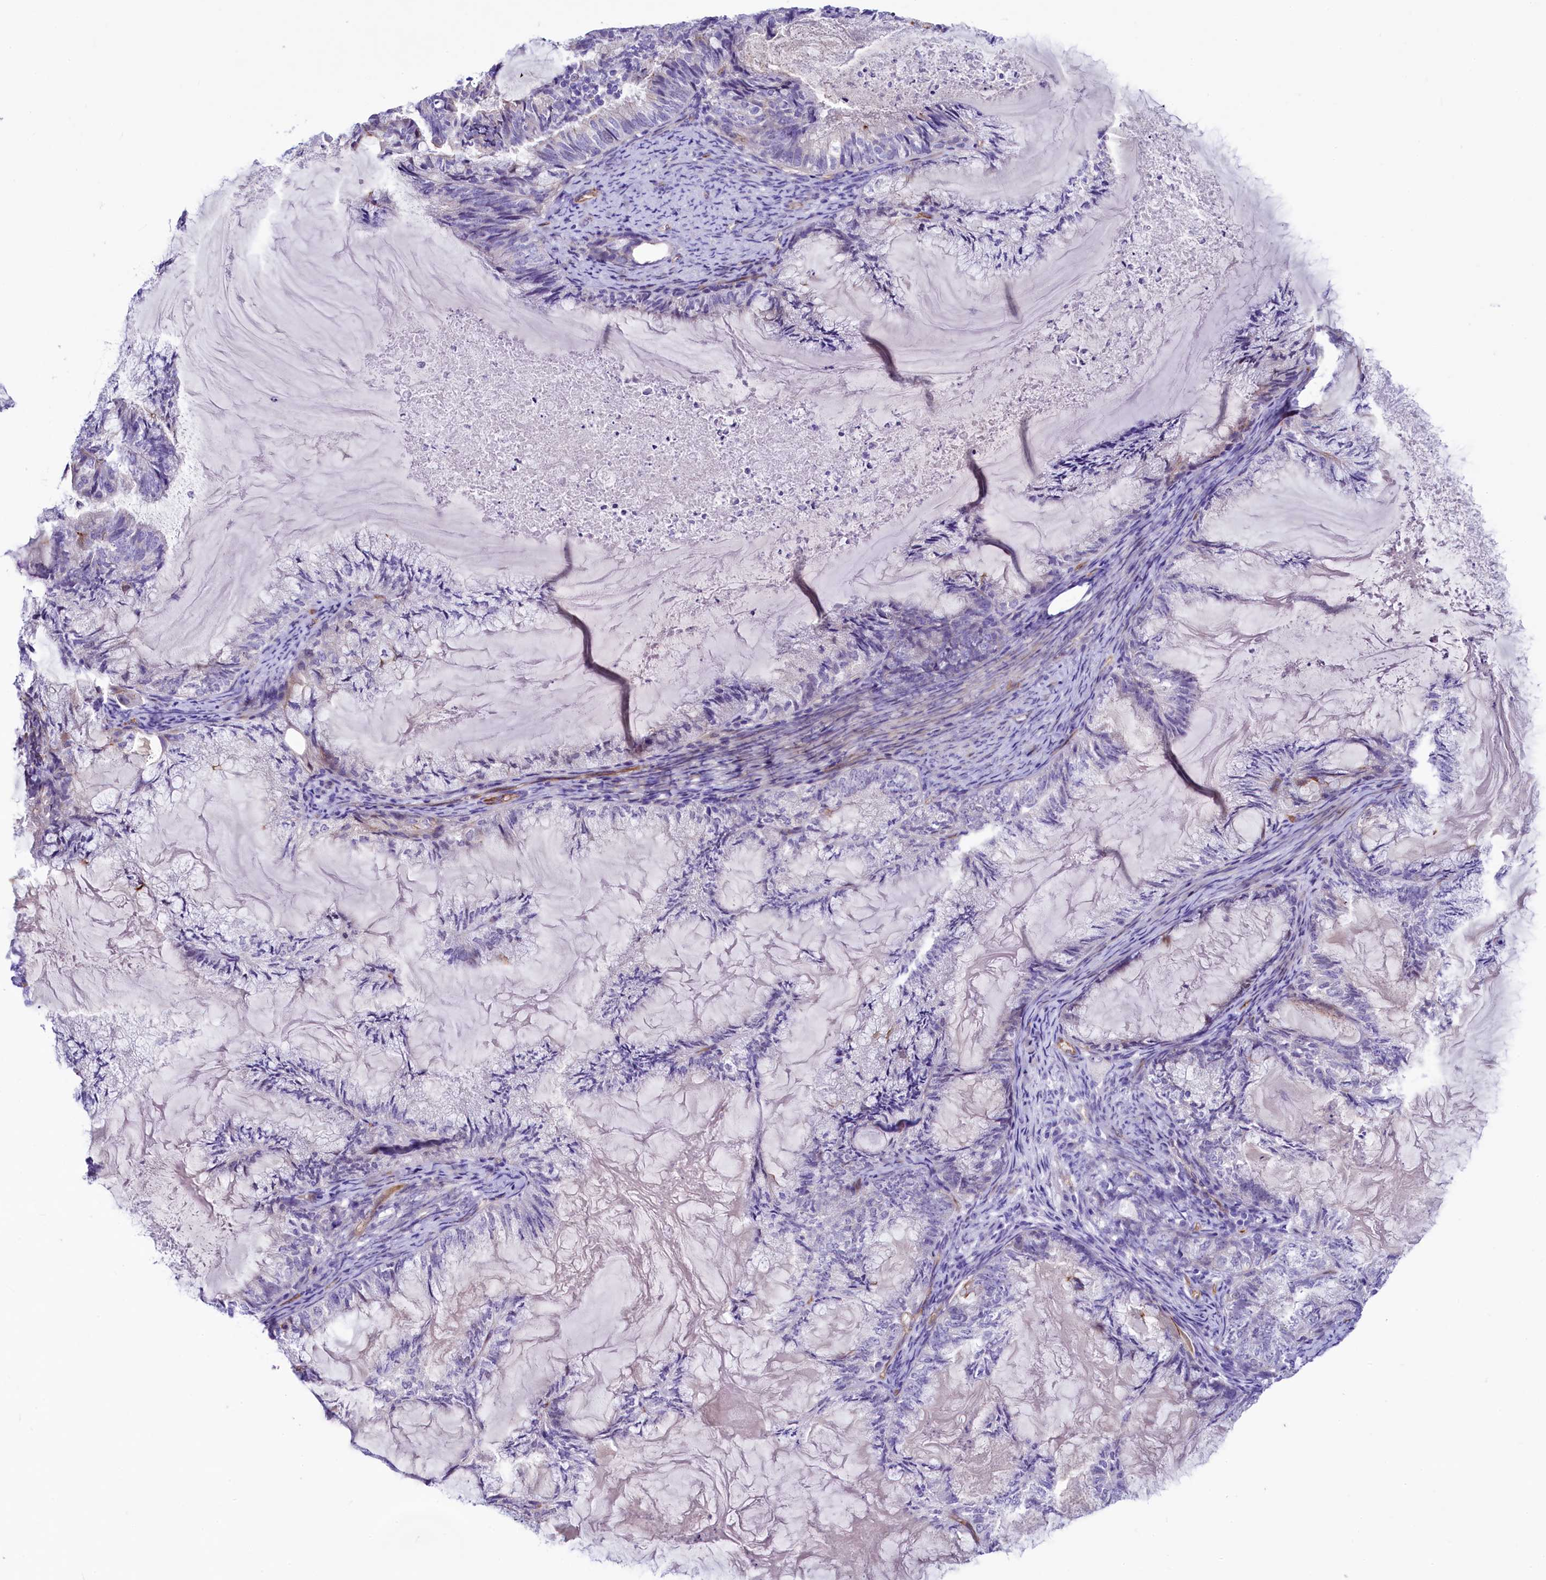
{"staining": {"intensity": "negative", "quantity": "none", "location": "none"}, "tissue": "endometrial cancer", "cell_type": "Tumor cells", "image_type": "cancer", "snomed": [{"axis": "morphology", "description": "Adenocarcinoma, NOS"}, {"axis": "topography", "description": "Endometrium"}], "caption": "This micrograph is of endometrial cancer stained with IHC to label a protein in brown with the nuclei are counter-stained blue. There is no staining in tumor cells.", "gene": "SLF1", "patient": {"sex": "female", "age": 86}}